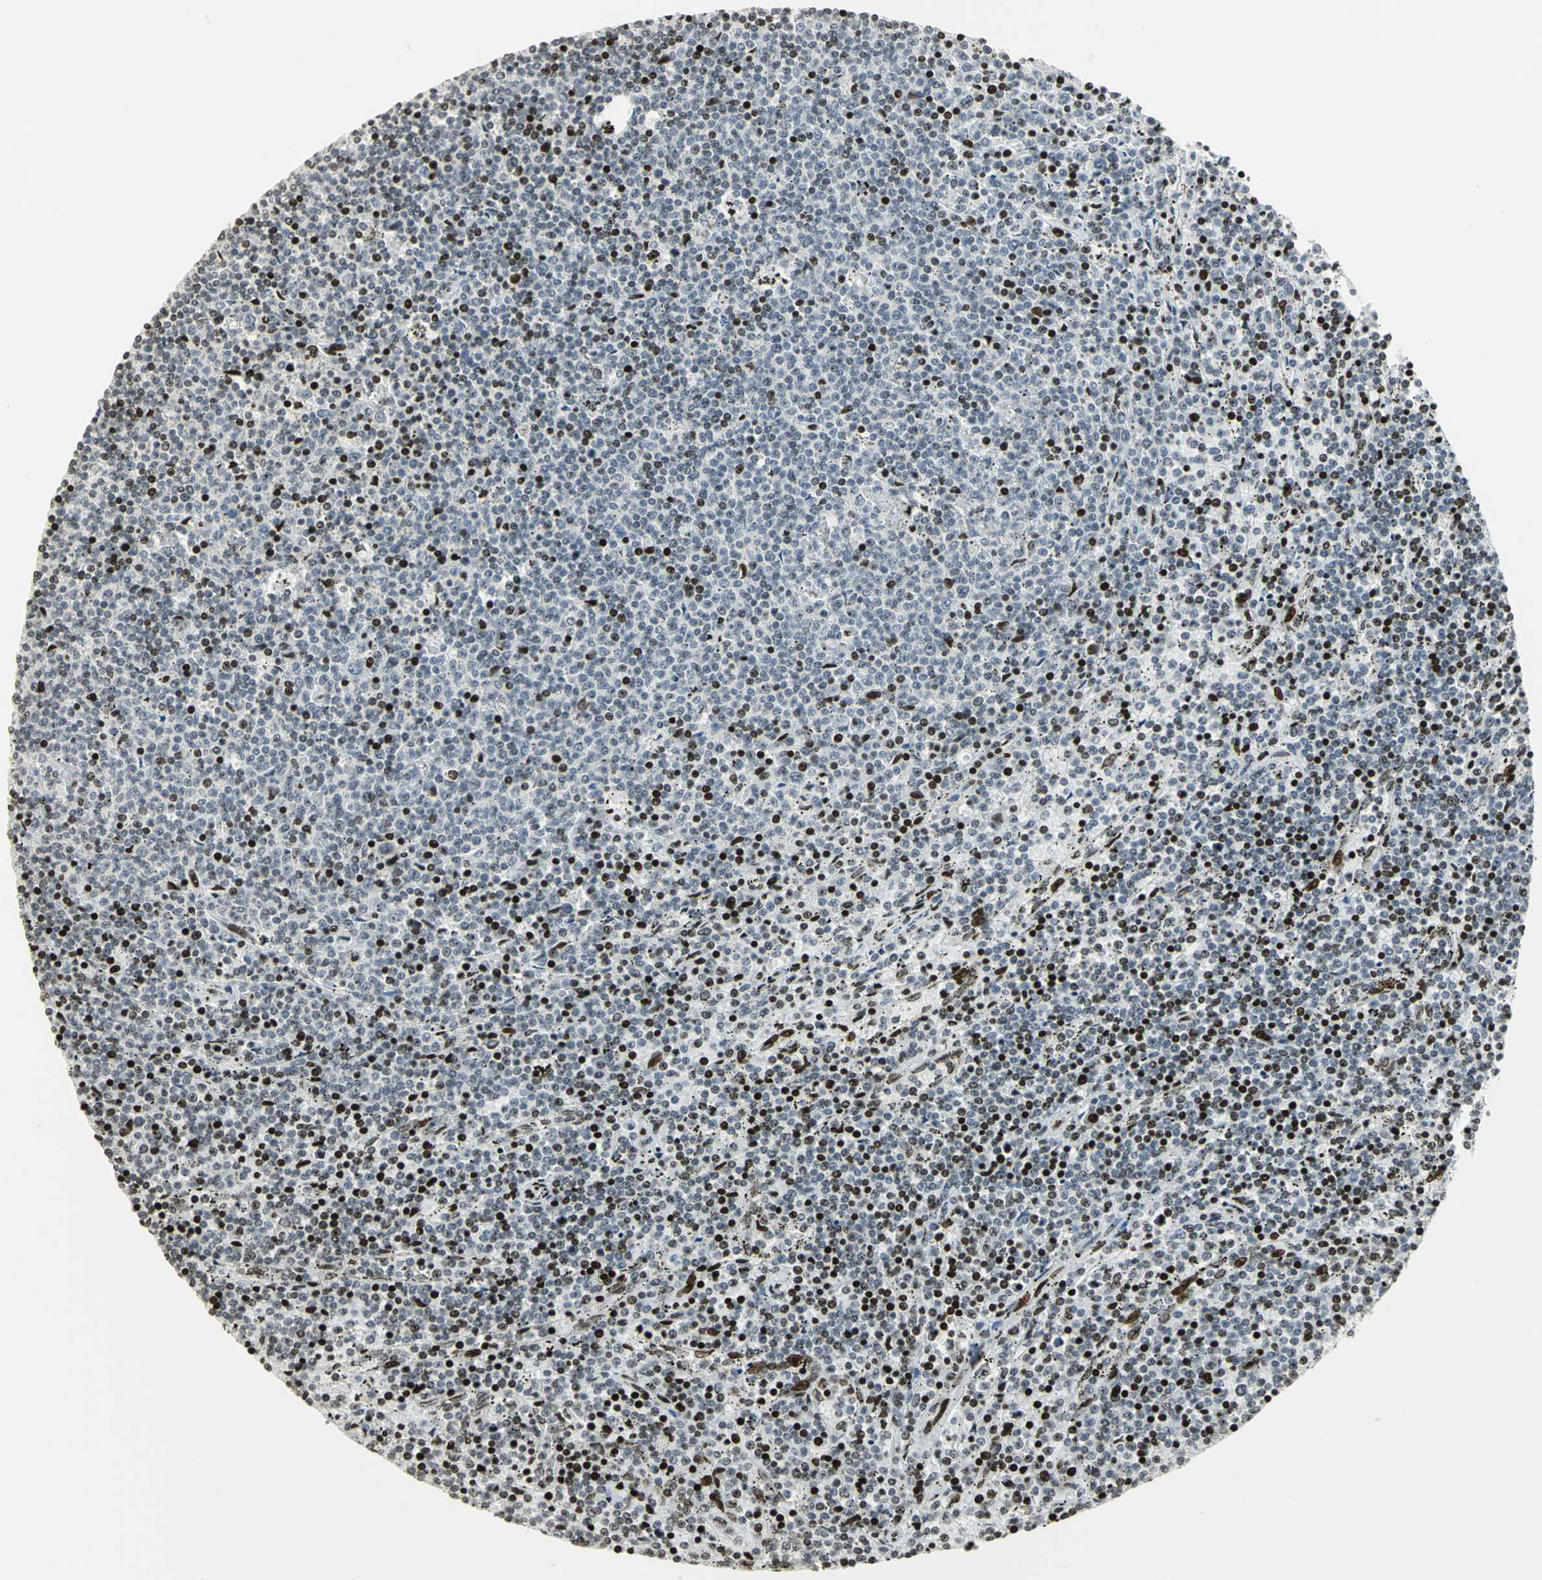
{"staining": {"intensity": "strong", "quantity": "<25%", "location": "nuclear"}, "tissue": "lymphoma", "cell_type": "Tumor cells", "image_type": "cancer", "snomed": [{"axis": "morphology", "description": "Malignant lymphoma, non-Hodgkin's type, Low grade"}, {"axis": "topography", "description": "Spleen"}], "caption": "Lymphoma stained with a brown dye displays strong nuclear positive positivity in about <25% of tumor cells.", "gene": "KDM1A", "patient": {"sex": "female", "age": 50}}